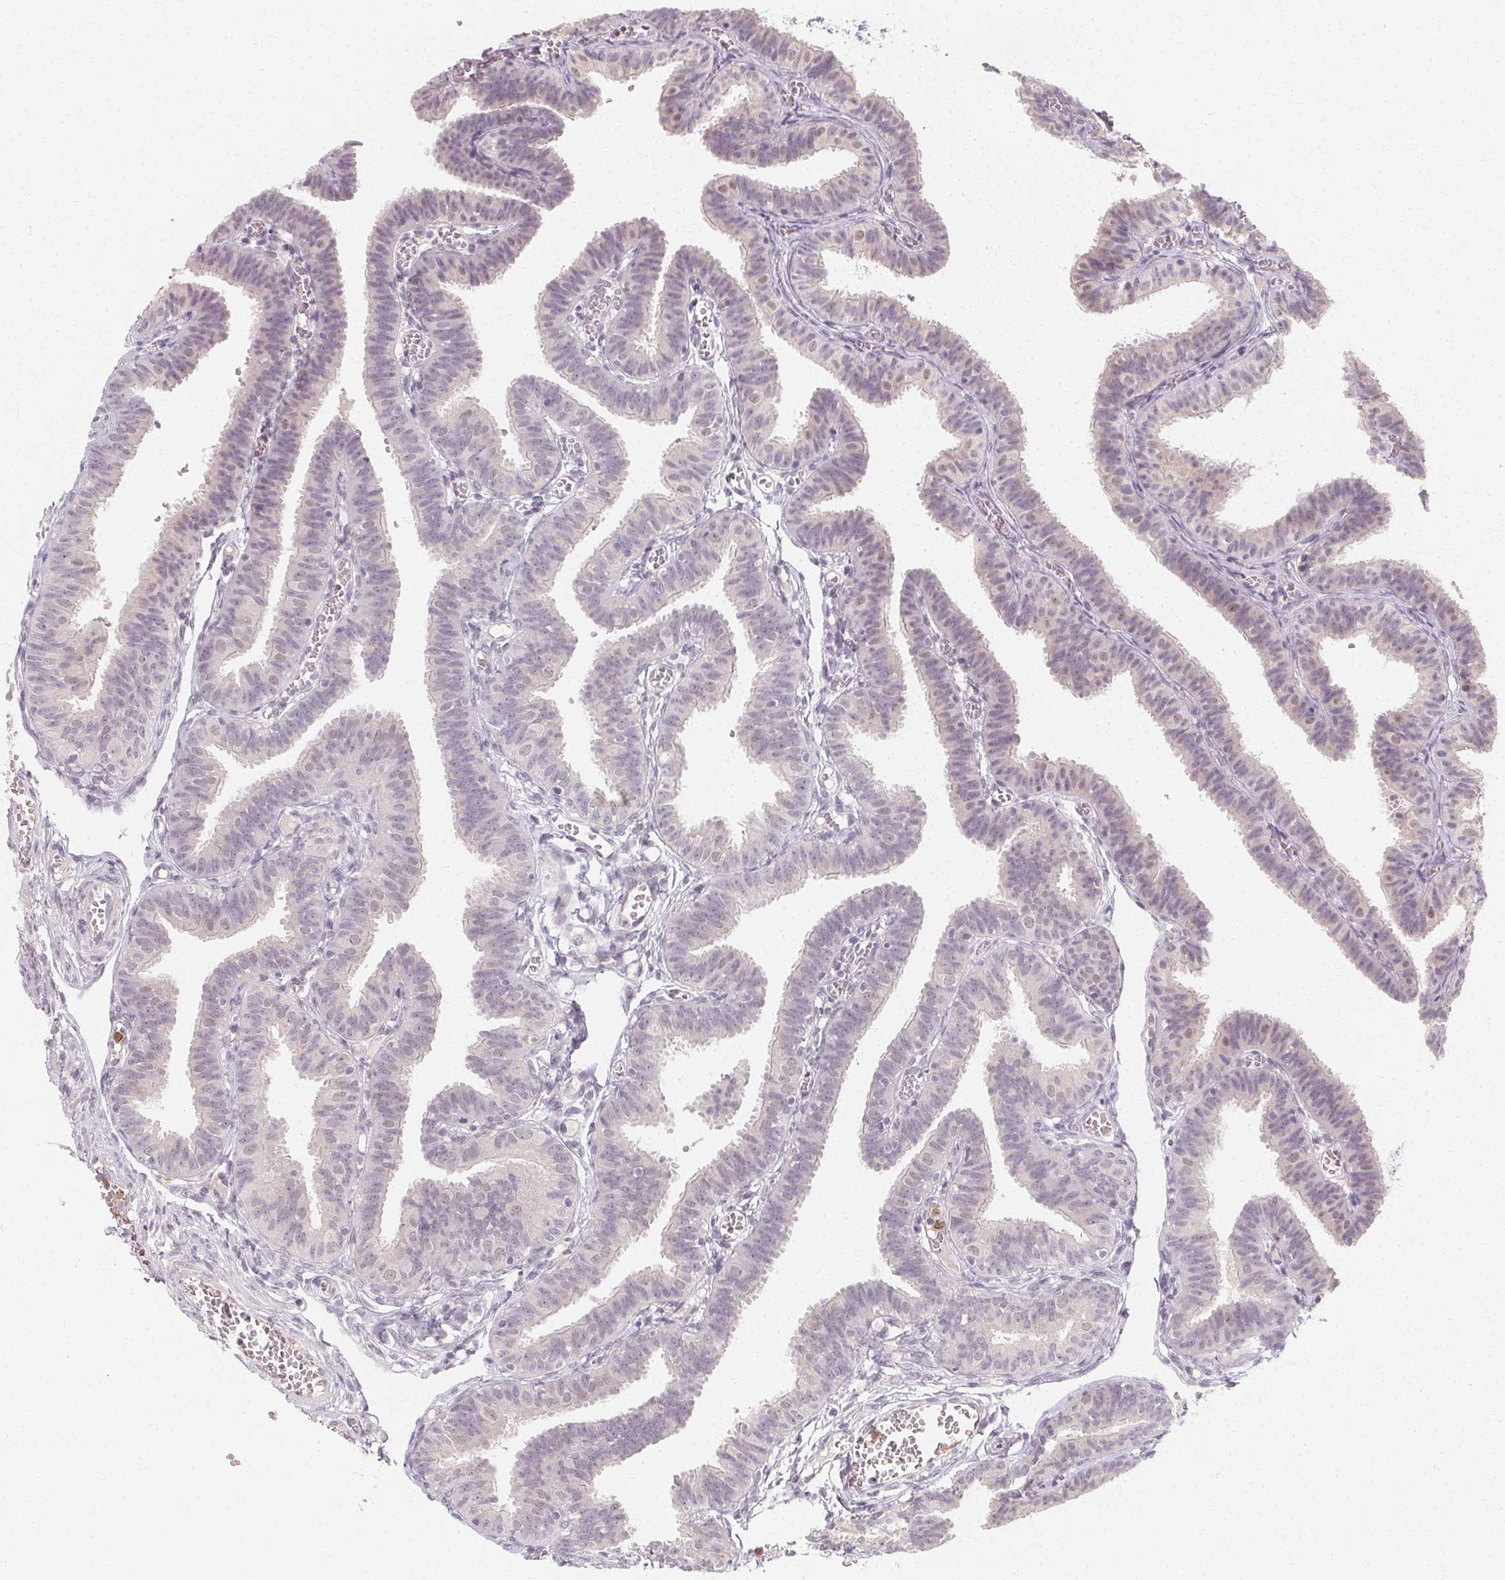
{"staining": {"intensity": "negative", "quantity": "none", "location": "none"}, "tissue": "fallopian tube", "cell_type": "Glandular cells", "image_type": "normal", "snomed": [{"axis": "morphology", "description": "Normal tissue, NOS"}, {"axis": "topography", "description": "Fallopian tube"}], "caption": "Immunohistochemical staining of normal human fallopian tube reveals no significant expression in glandular cells.", "gene": "CLCNKA", "patient": {"sex": "female", "age": 25}}